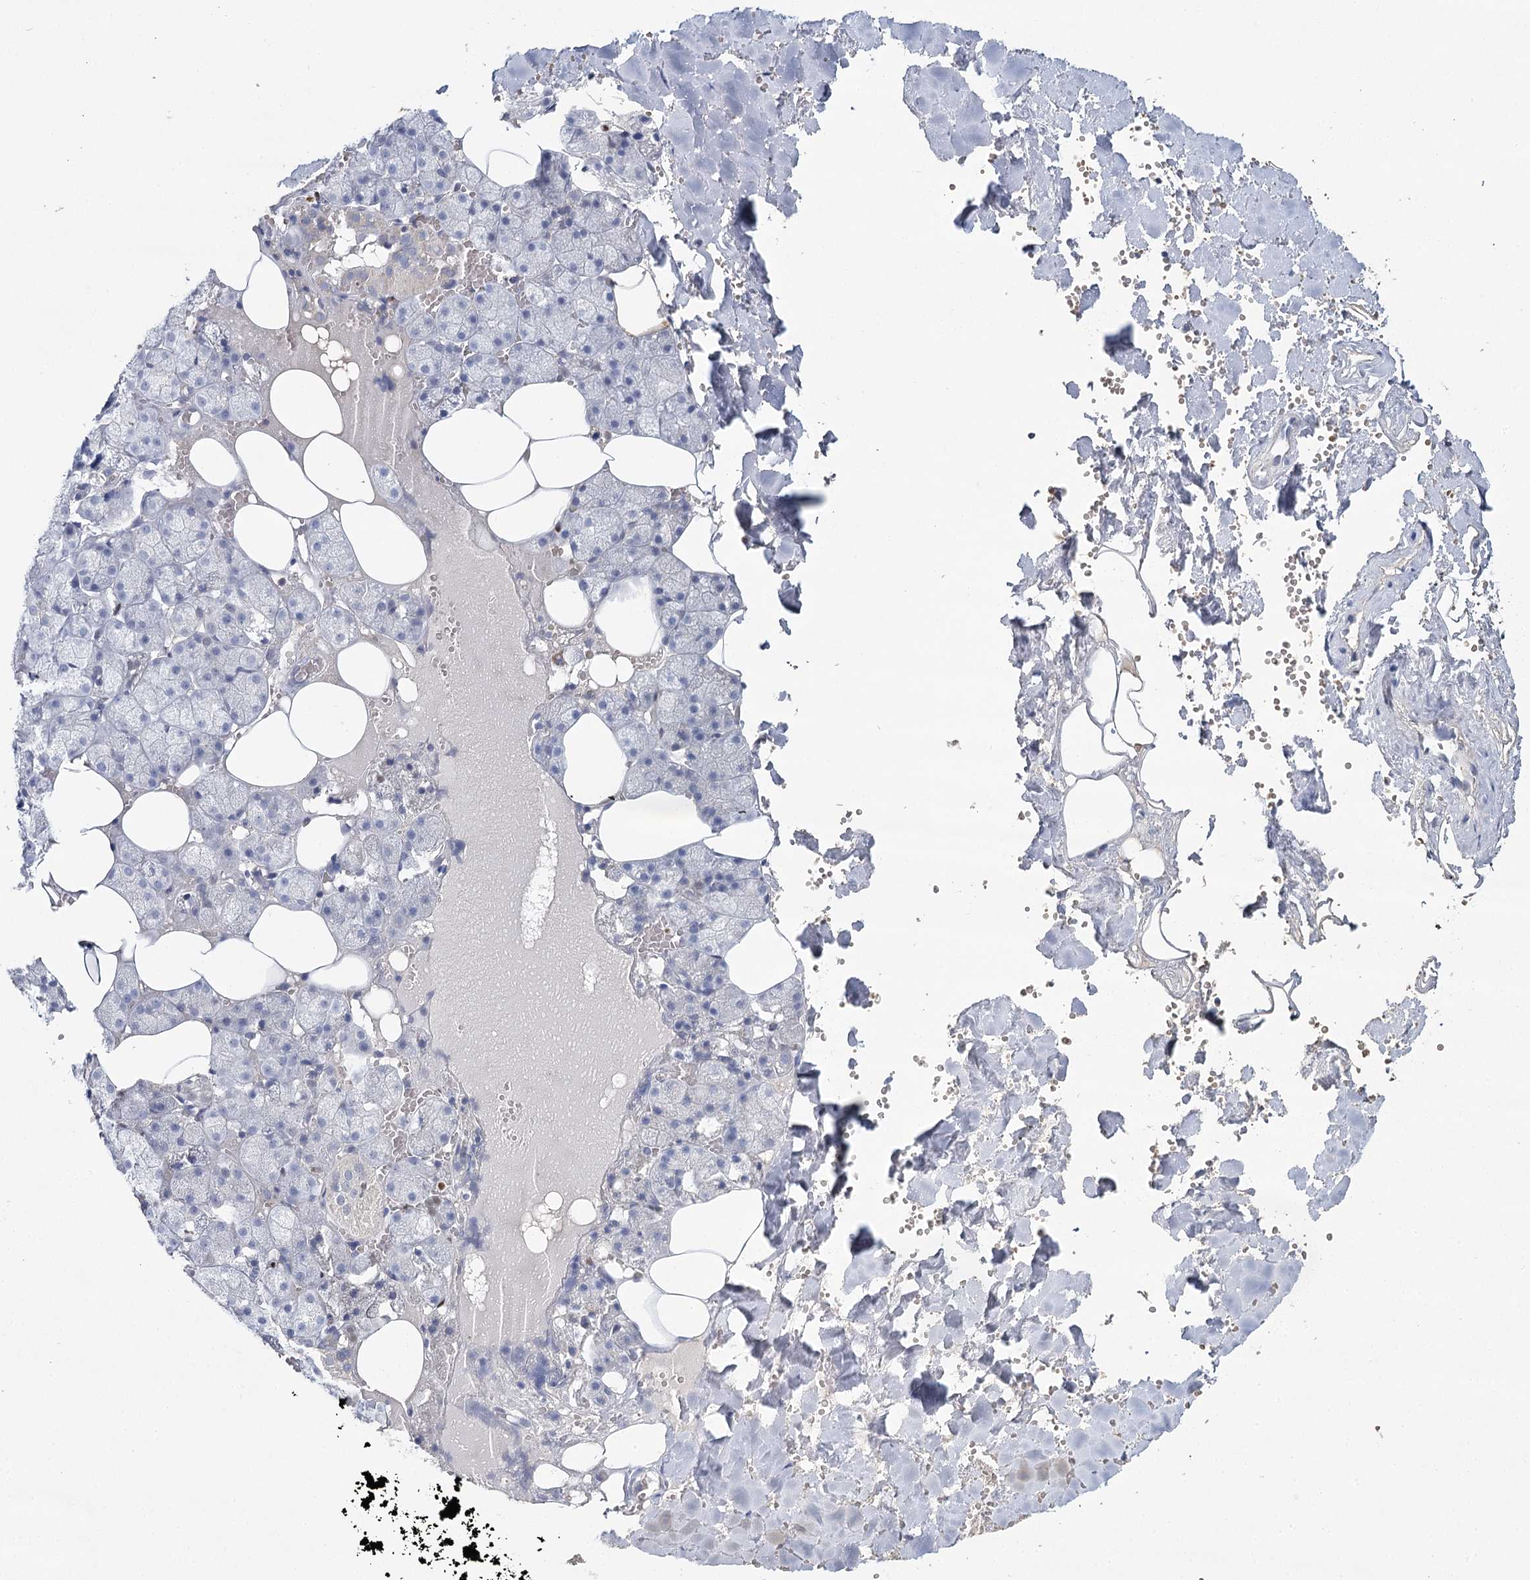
{"staining": {"intensity": "negative", "quantity": "none", "location": "none"}, "tissue": "salivary gland", "cell_type": "Glandular cells", "image_type": "normal", "snomed": [{"axis": "morphology", "description": "Normal tissue, NOS"}, {"axis": "topography", "description": "Salivary gland"}], "caption": "Immunohistochemistry (IHC) photomicrograph of unremarkable salivary gland stained for a protein (brown), which shows no expression in glandular cells.", "gene": "IGSF3", "patient": {"sex": "male", "age": 62}}